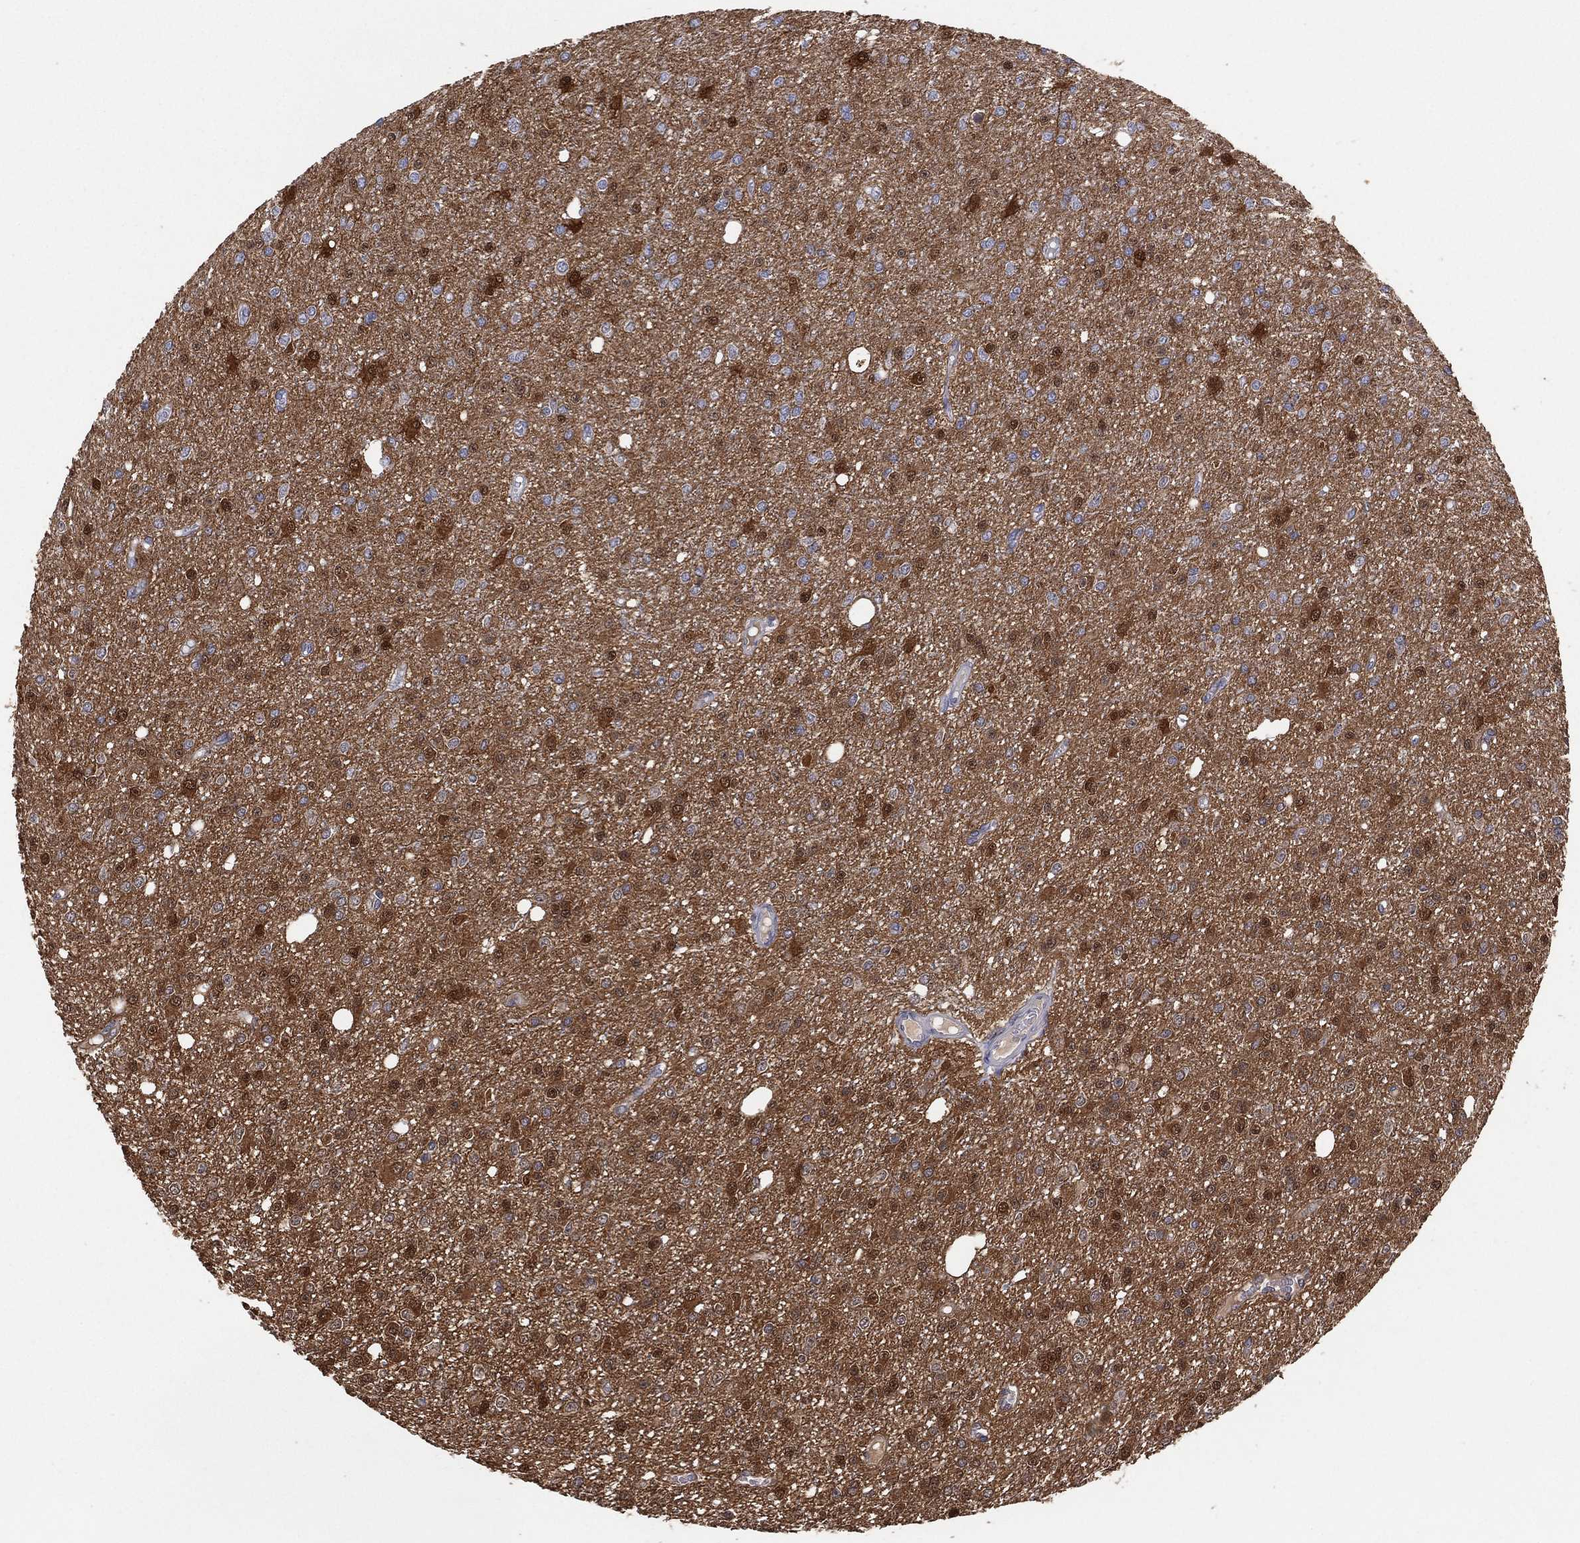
{"staining": {"intensity": "strong", "quantity": "<25%", "location": "cytoplasmic/membranous,nuclear"}, "tissue": "glioma", "cell_type": "Tumor cells", "image_type": "cancer", "snomed": [{"axis": "morphology", "description": "Glioma, malignant, Low grade"}, {"axis": "topography", "description": "Brain"}], "caption": "Glioma tissue displays strong cytoplasmic/membranous and nuclear positivity in about <25% of tumor cells, visualized by immunohistochemistry.", "gene": "DDAH1", "patient": {"sex": "female", "age": 45}}